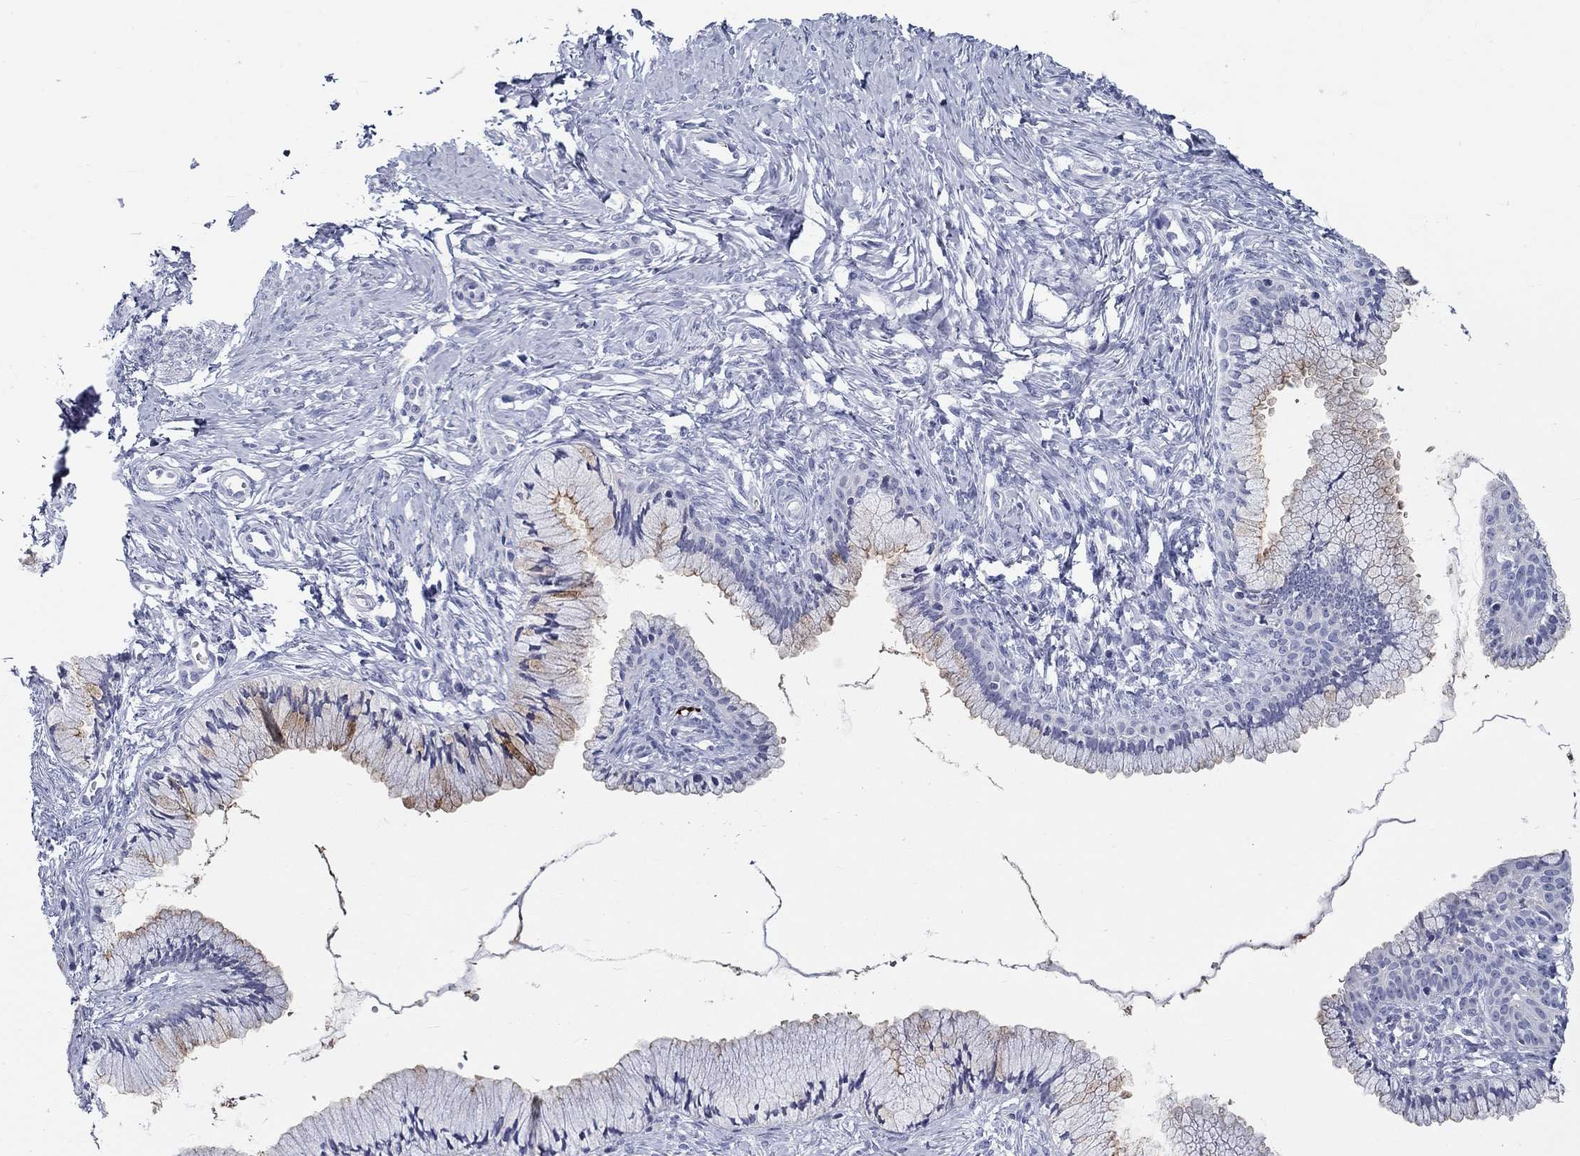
{"staining": {"intensity": "moderate", "quantity": "<25%", "location": "cytoplasmic/membranous"}, "tissue": "cervix", "cell_type": "Glandular cells", "image_type": "normal", "snomed": [{"axis": "morphology", "description": "Normal tissue, NOS"}, {"axis": "topography", "description": "Cervix"}], "caption": "Immunohistochemistry image of normal human cervix stained for a protein (brown), which reveals low levels of moderate cytoplasmic/membranous expression in approximately <25% of glandular cells.", "gene": "C4orf19", "patient": {"sex": "female", "age": 37}}